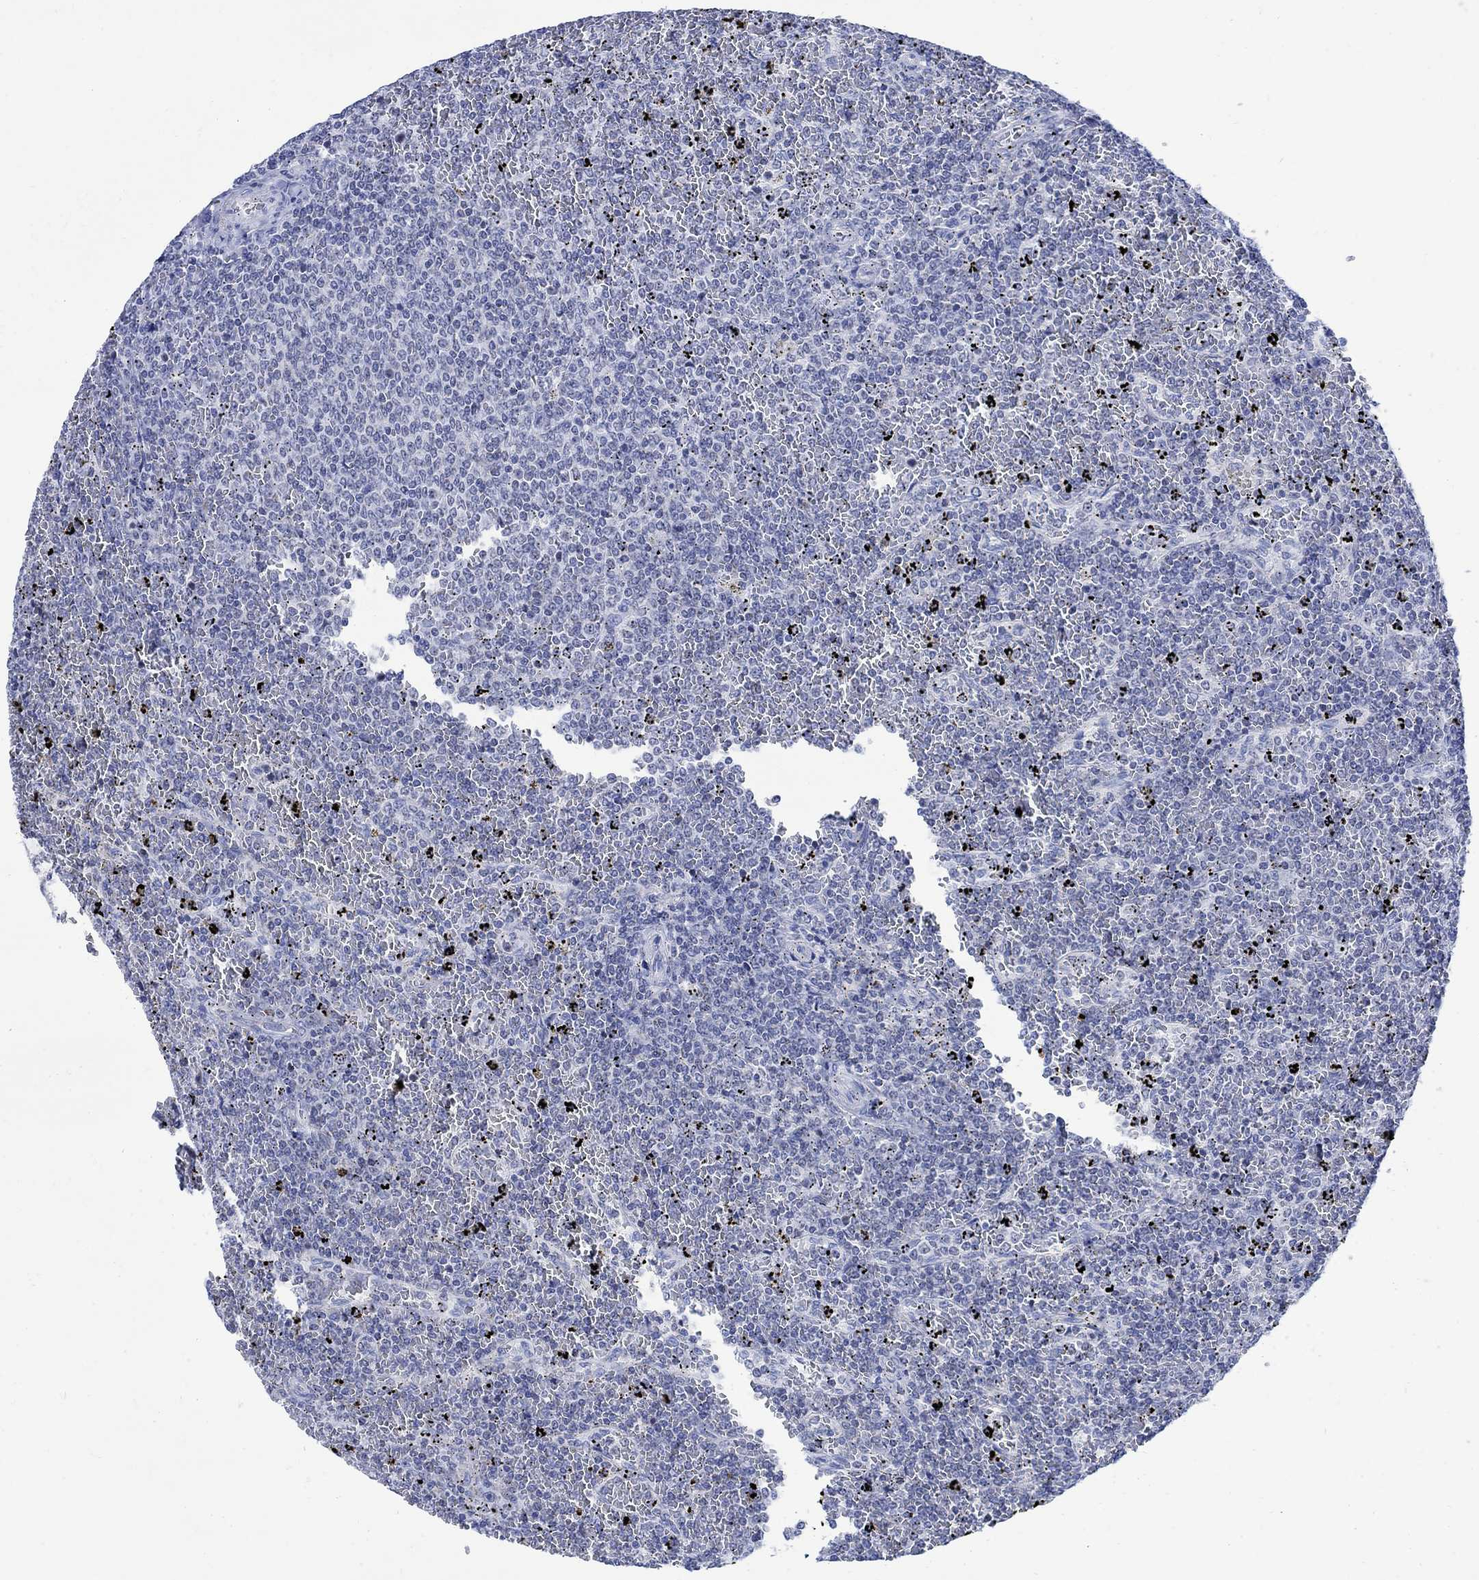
{"staining": {"intensity": "negative", "quantity": "none", "location": "none"}, "tissue": "lymphoma", "cell_type": "Tumor cells", "image_type": "cancer", "snomed": [{"axis": "morphology", "description": "Malignant lymphoma, non-Hodgkin's type, Low grade"}, {"axis": "topography", "description": "Spleen"}], "caption": "A high-resolution image shows IHC staining of low-grade malignant lymphoma, non-Hodgkin's type, which displays no significant expression in tumor cells.", "gene": "CPLX2", "patient": {"sex": "female", "age": 77}}